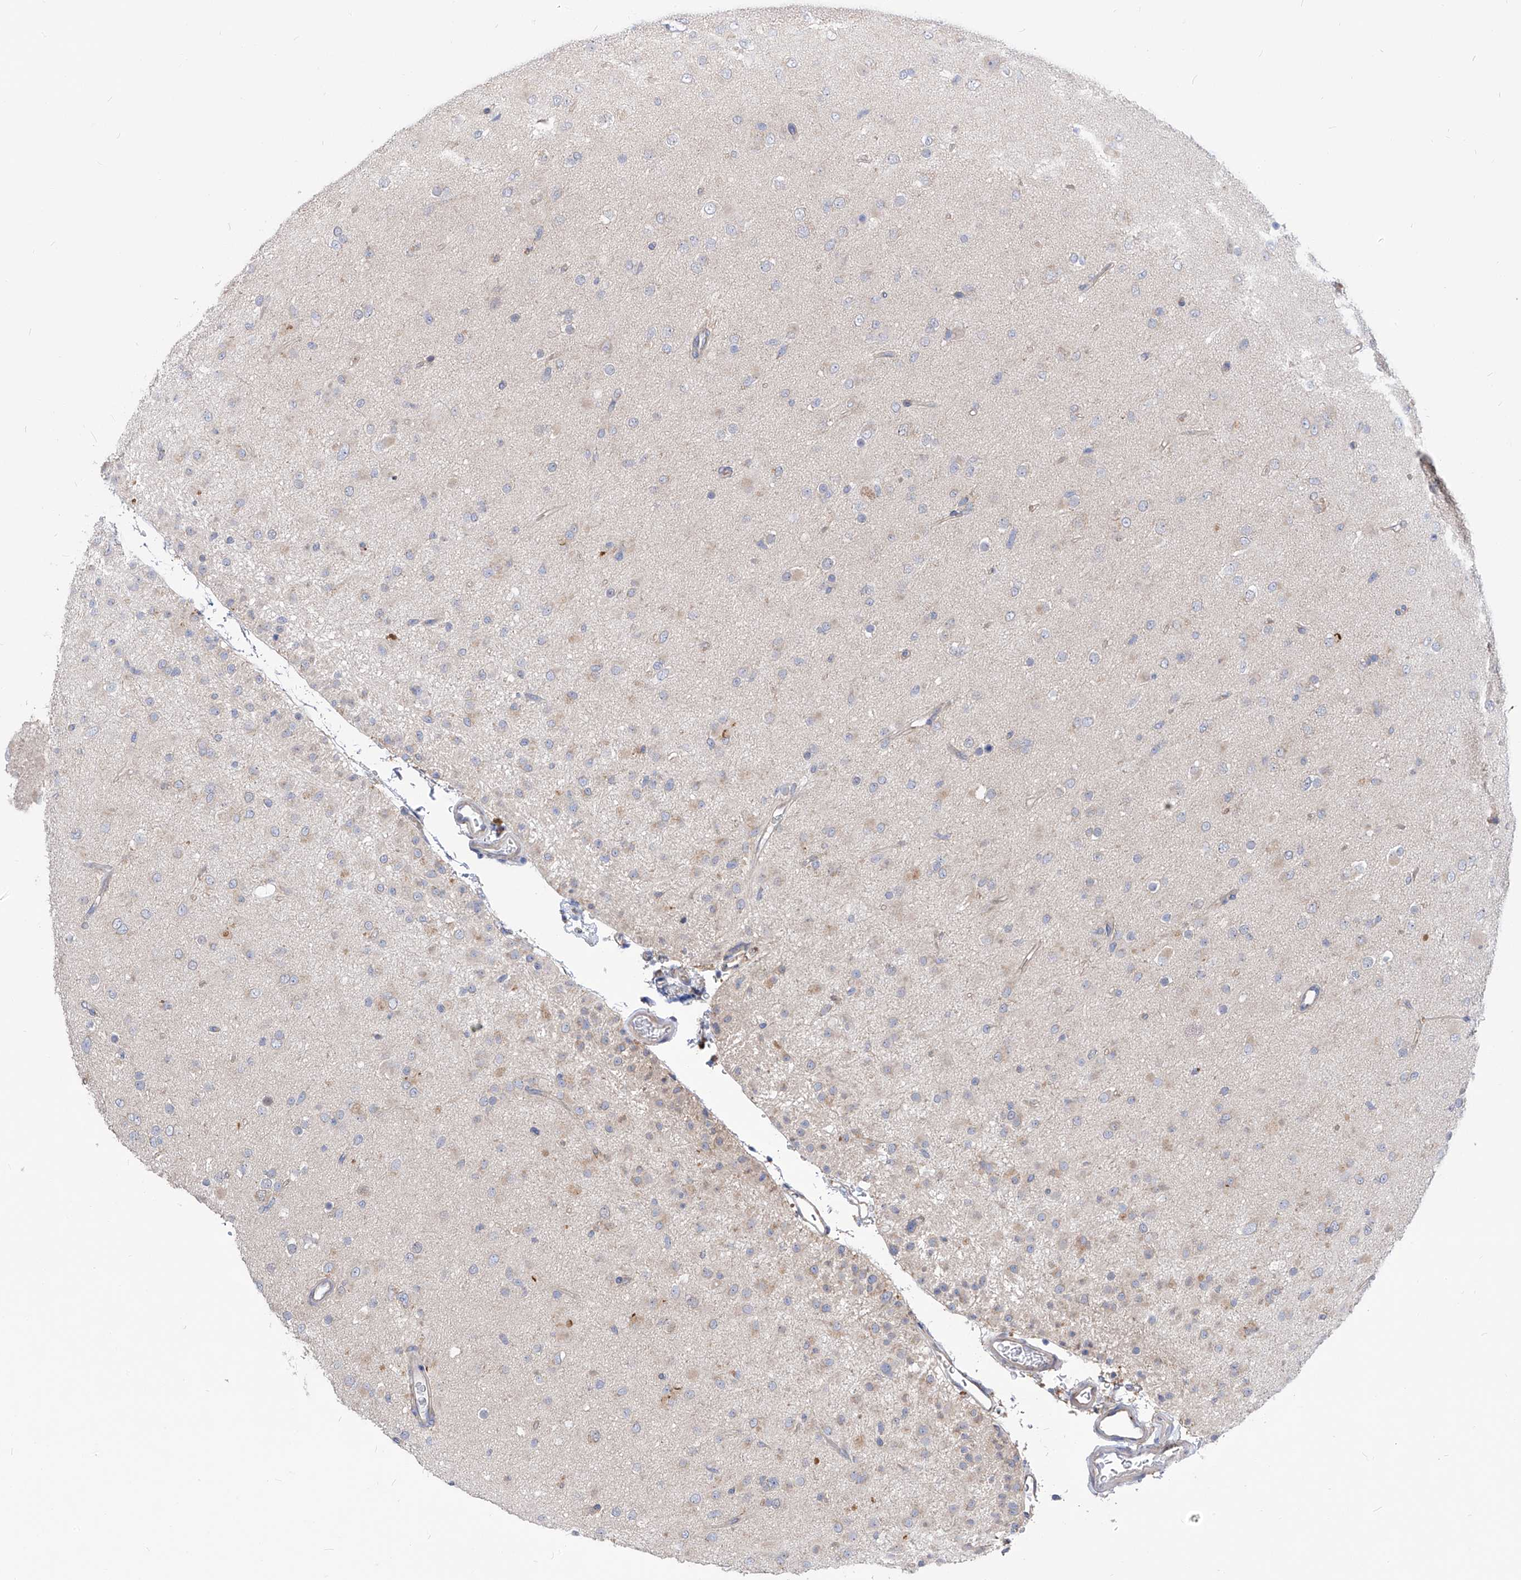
{"staining": {"intensity": "negative", "quantity": "none", "location": "none"}, "tissue": "glioma", "cell_type": "Tumor cells", "image_type": "cancer", "snomed": [{"axis": "morphology", "description": "Glioma, malignant, Low grade"}, {"axis": "topography", "description": "Brain"}], "caption": "IHC of glioma displays no positivity in tumor cells. (Stains: DAB IHC with hematoxylin counter stain, Microscopy: brightfield microscopy at high magnification).", "gene": "UFL1", "patient": {"sex": "male", "age": 65}}